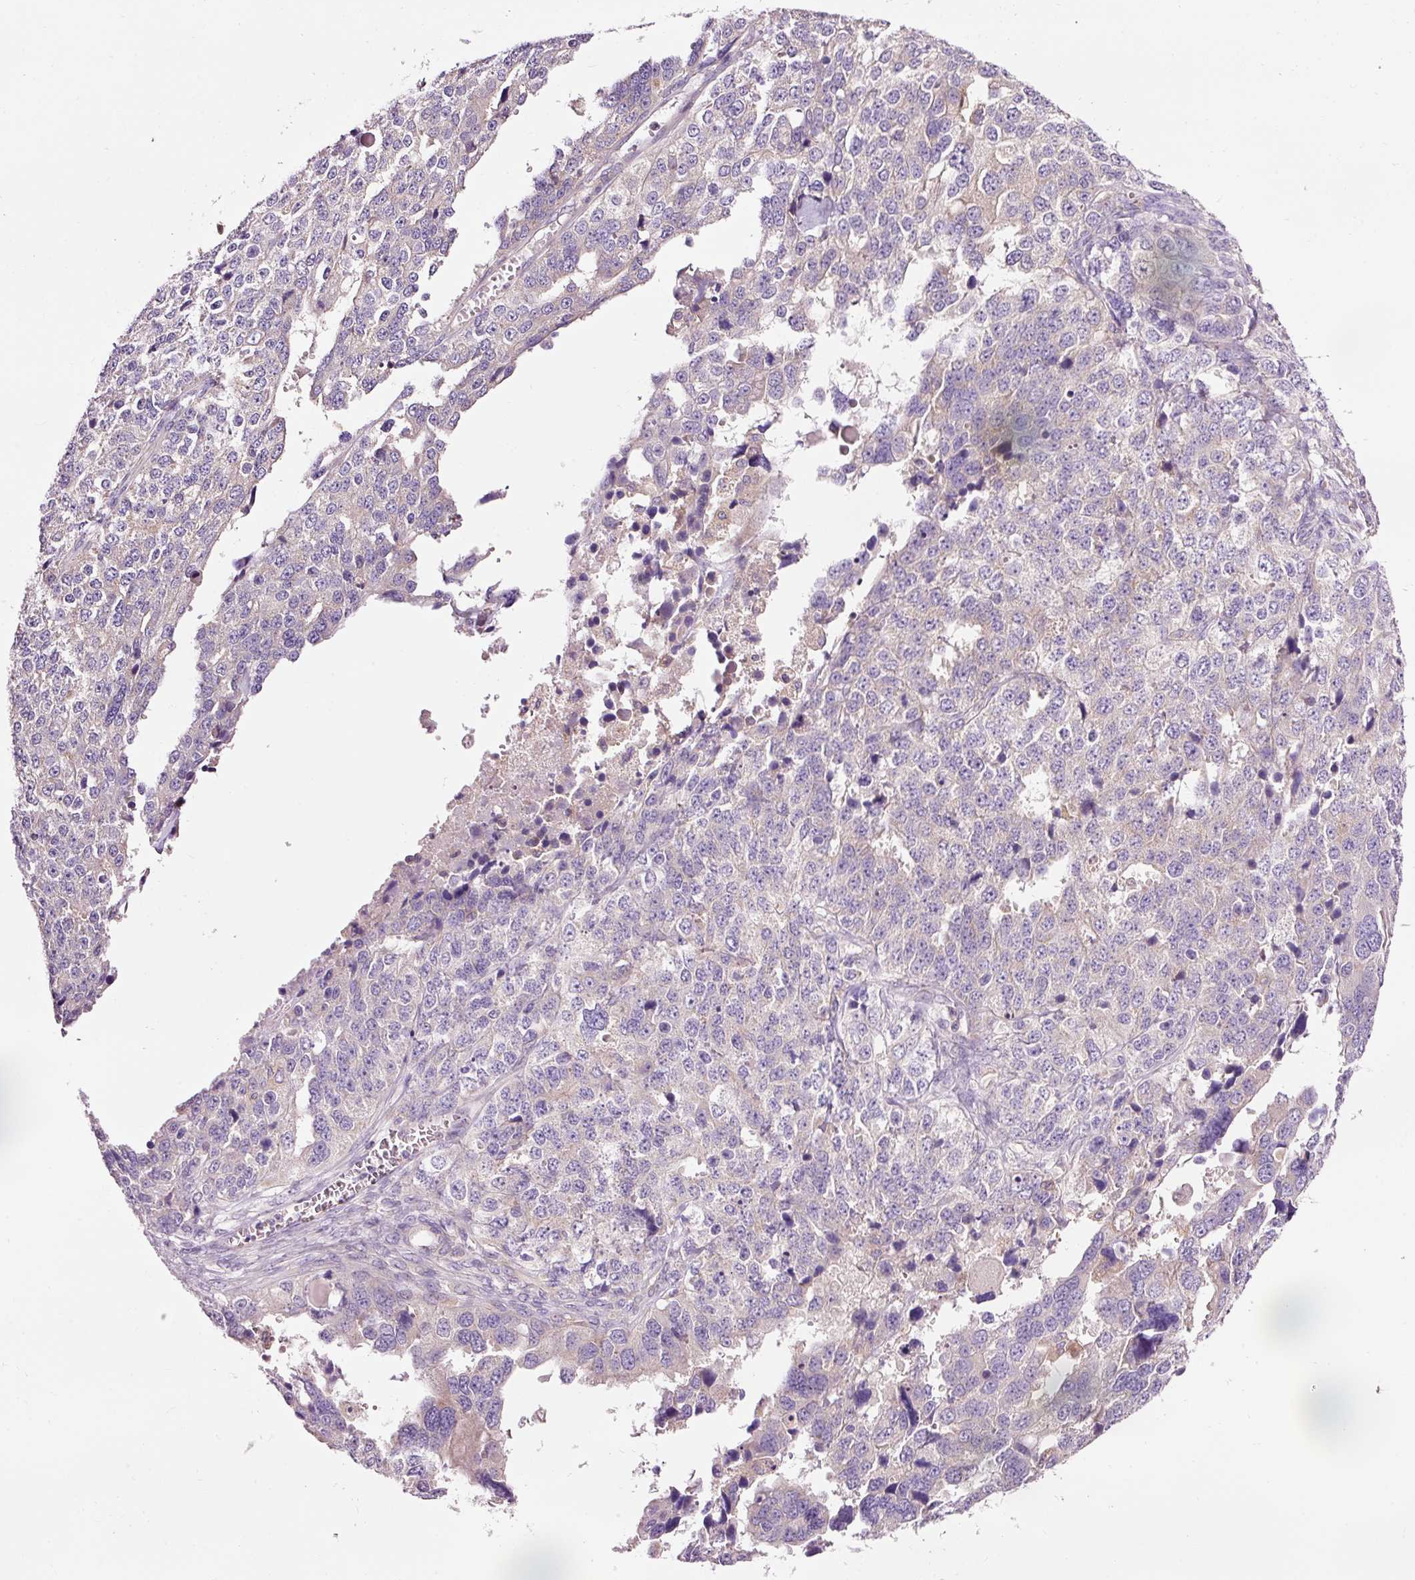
{"staining": {"intensity": "negative", "quantity": "none", "location": "none"}, "tissue": "ovarian cancer", "cell_type": "Tumor cells", "image_type": "cancer", "snomed": [{"axis": "morphology", "description": "Cystadenocarcinoma, serous, NOS"}, {"axis": "topography", "description": "Ovary"}], "caption": "Tumor cells show no significant staining in ovarian cancer.", "gene": "NAPA", "patient": {"sex": "female", "age": 76}}